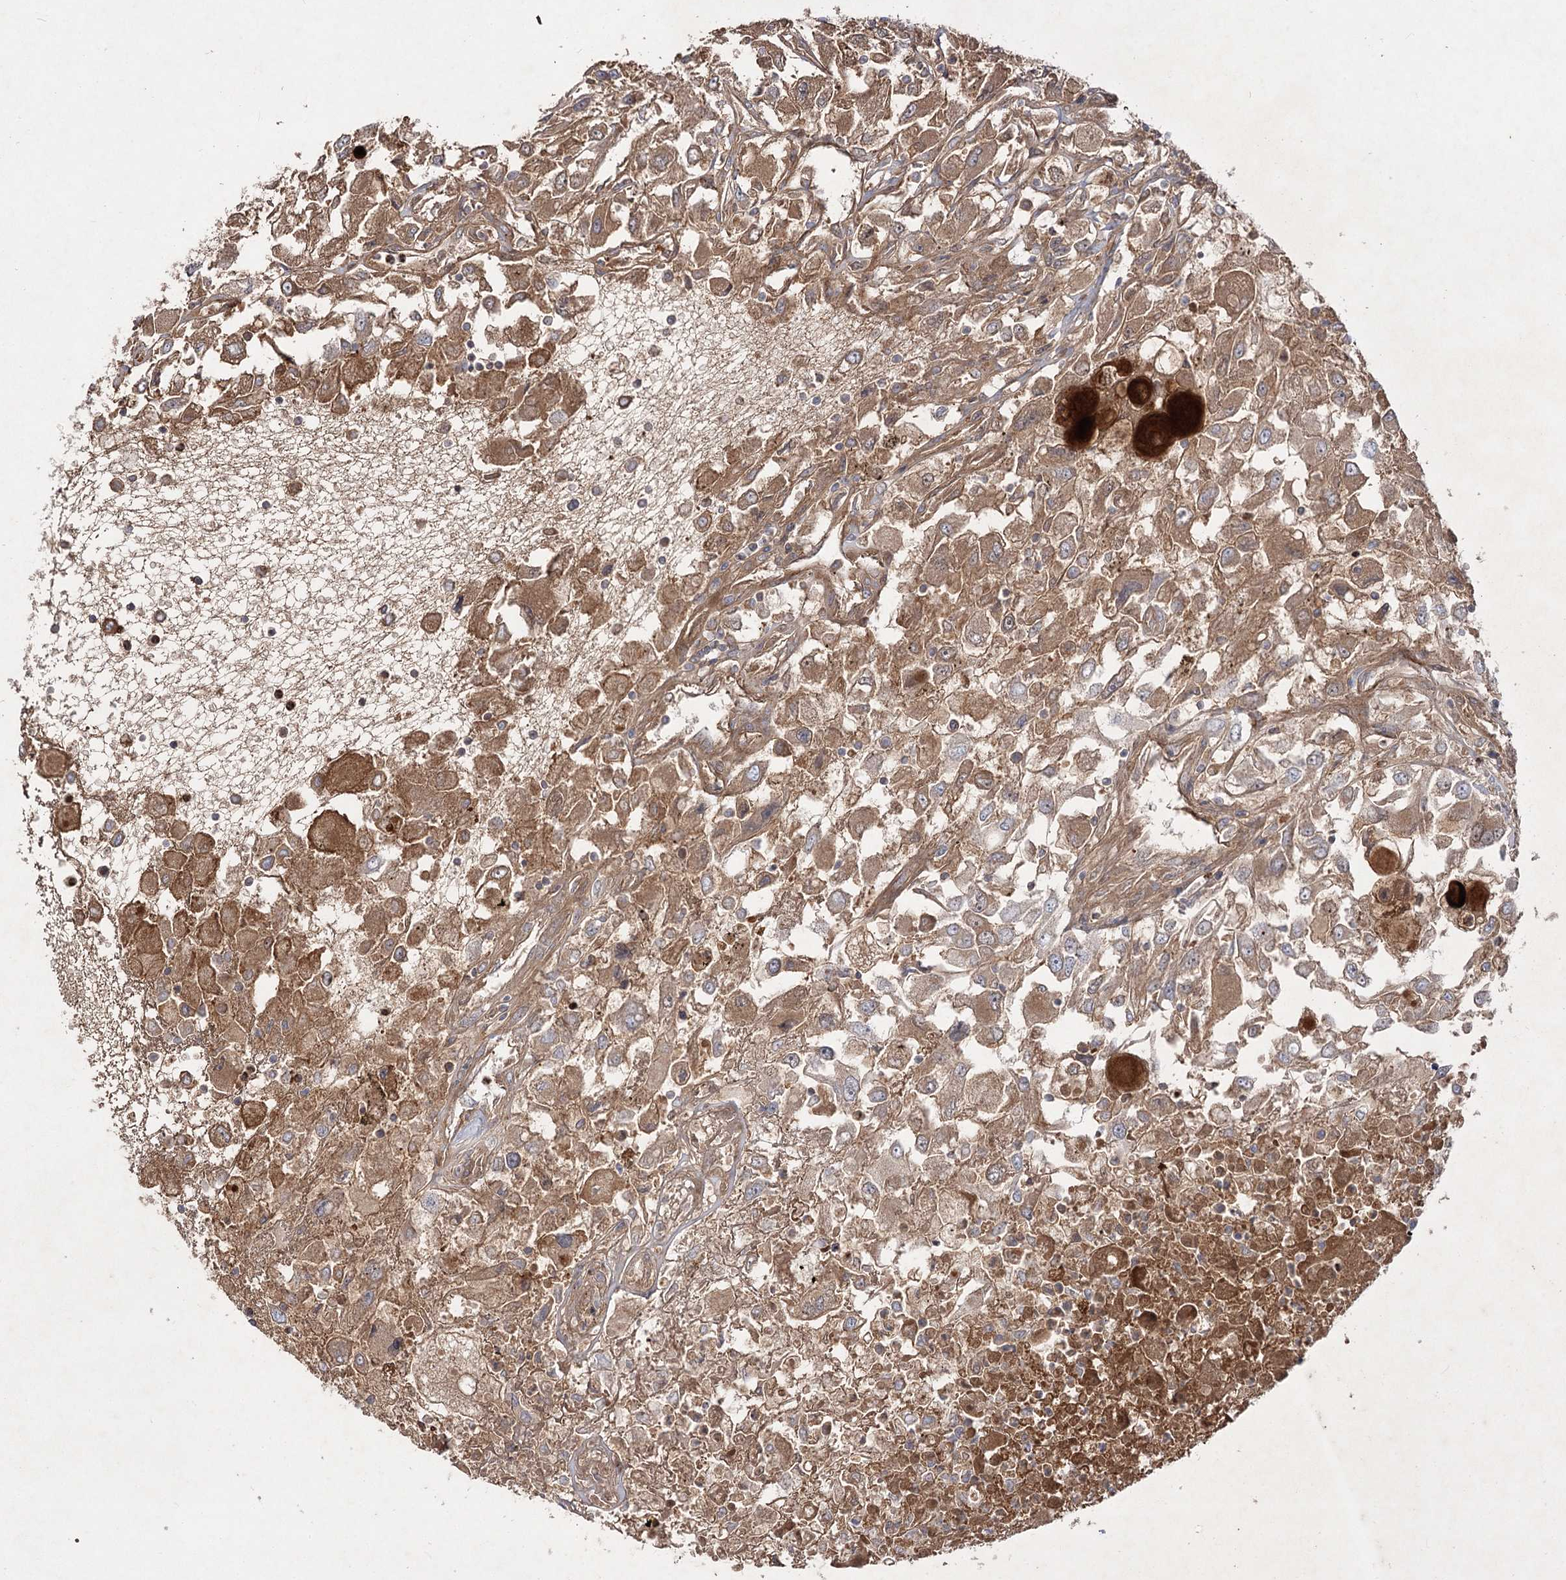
{"staining": {"intensity": "moderate", "quantity": ">75%", "location": "cytoplasmic/membranous"}, "tissue": "renal cancer", "cell_type": "Tumor cells", "image_type": "cancer", "snomed": [{"axis": "morphology", "description": "Adenocarcinoma, NOS"}, {"axis": "topography", "description": "Kidney"}], "caption": "Protein staining reveals moderate cytoplasmic/membranous positivity in approximately >75% of tumor cells in adenocarcinoma (renal).", "gene": "KIAA0825", "patient": {"sex": "female", "age": 52}}